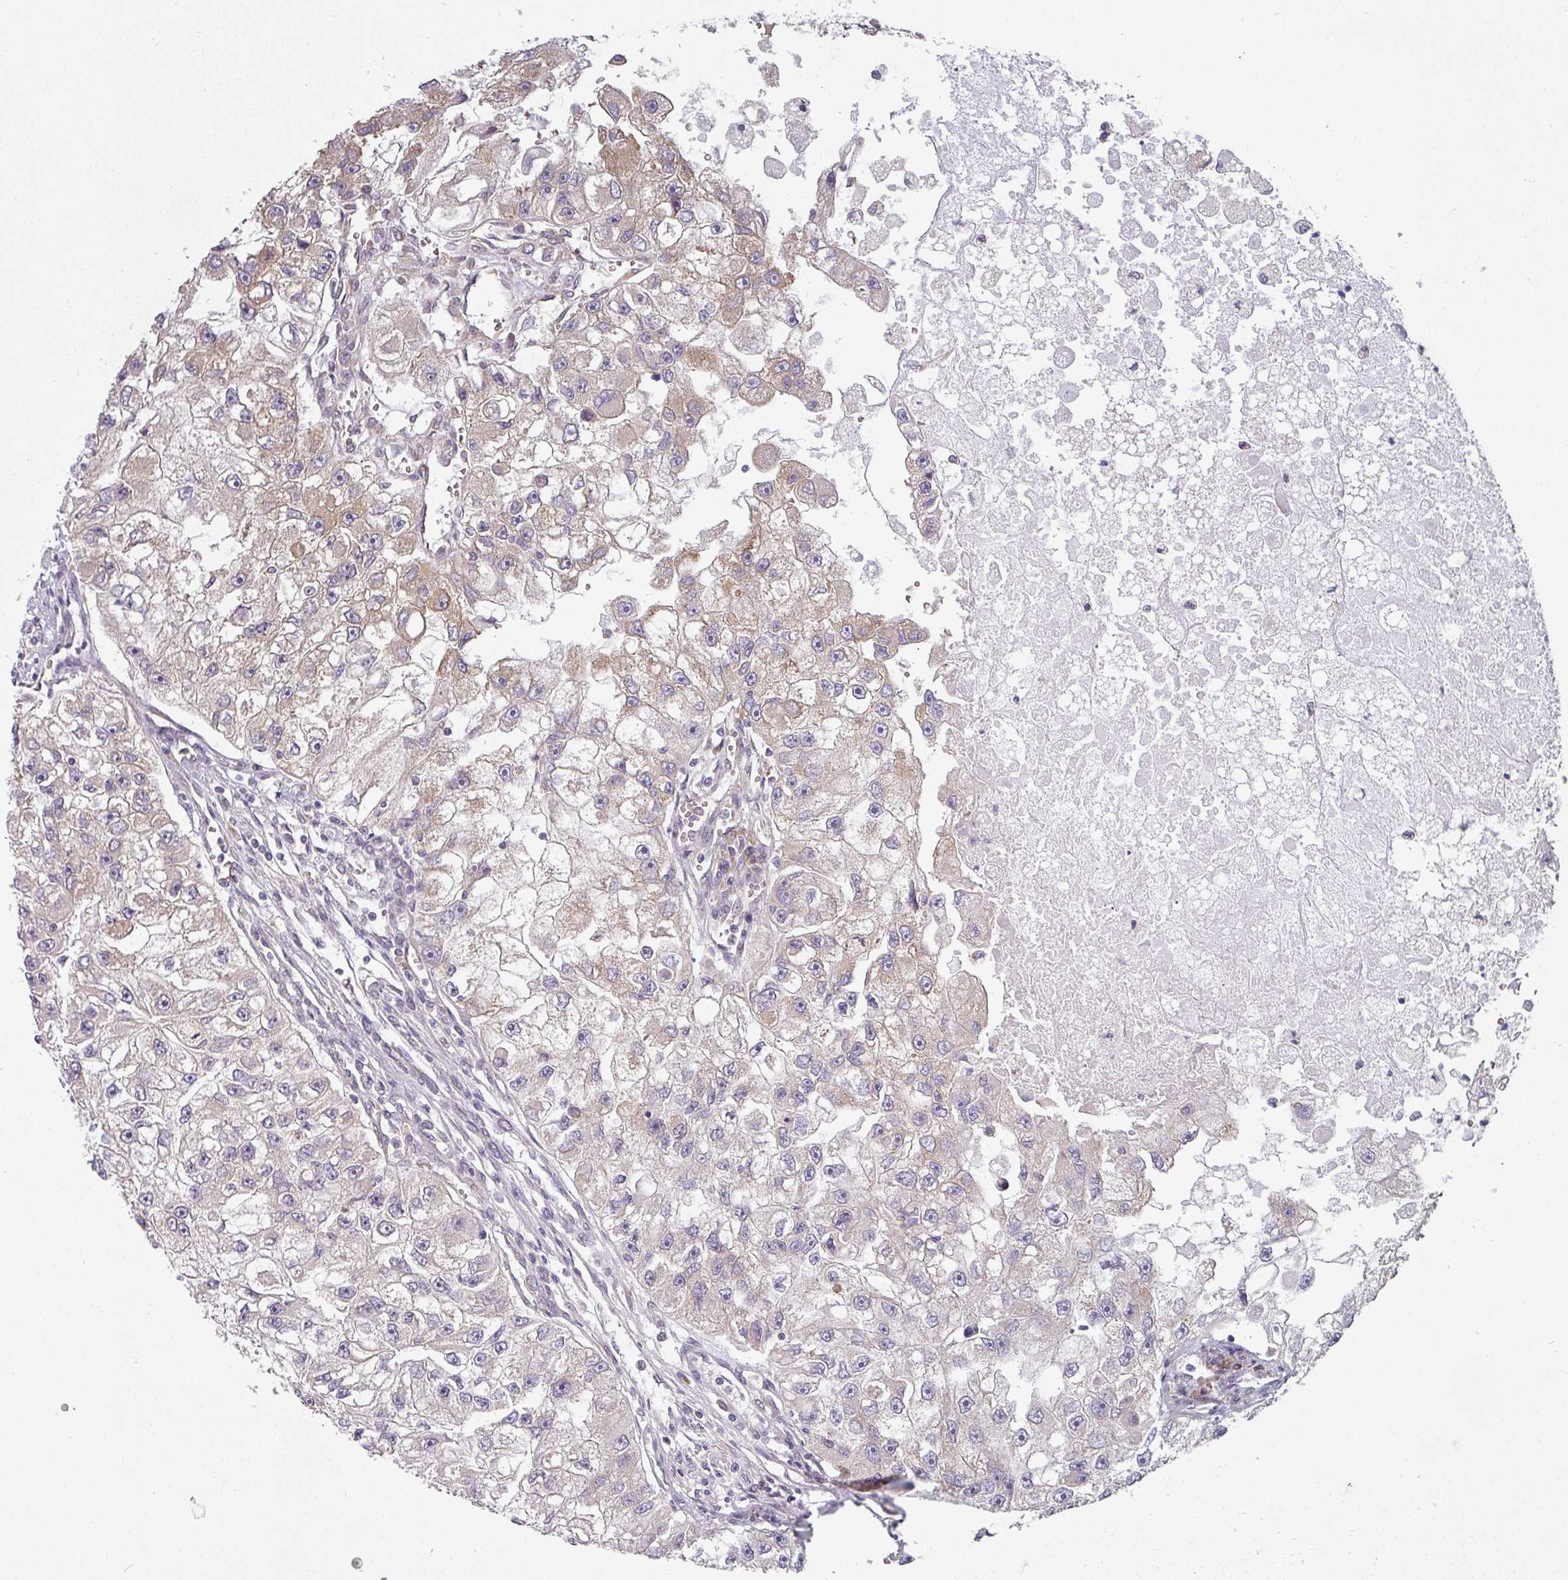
{"staining": {"intensity": "weak", "quantity": "<25%", "location": "cytoplasmic/membranous"}, "tissue": "renal cancer", "cell_type": "Tumor cells", "image_type": "cancer", "snomed": [{"axis": "morphology", "description": "Adenocarcinoma, NOS"}, {"axis": "topography", "description": "Kidney"}], "caption": "There is no significant positivity in tumor cells of renal cancer.", "gene": "TAPT1", "patient": {"sex": "male", "age": 63}}